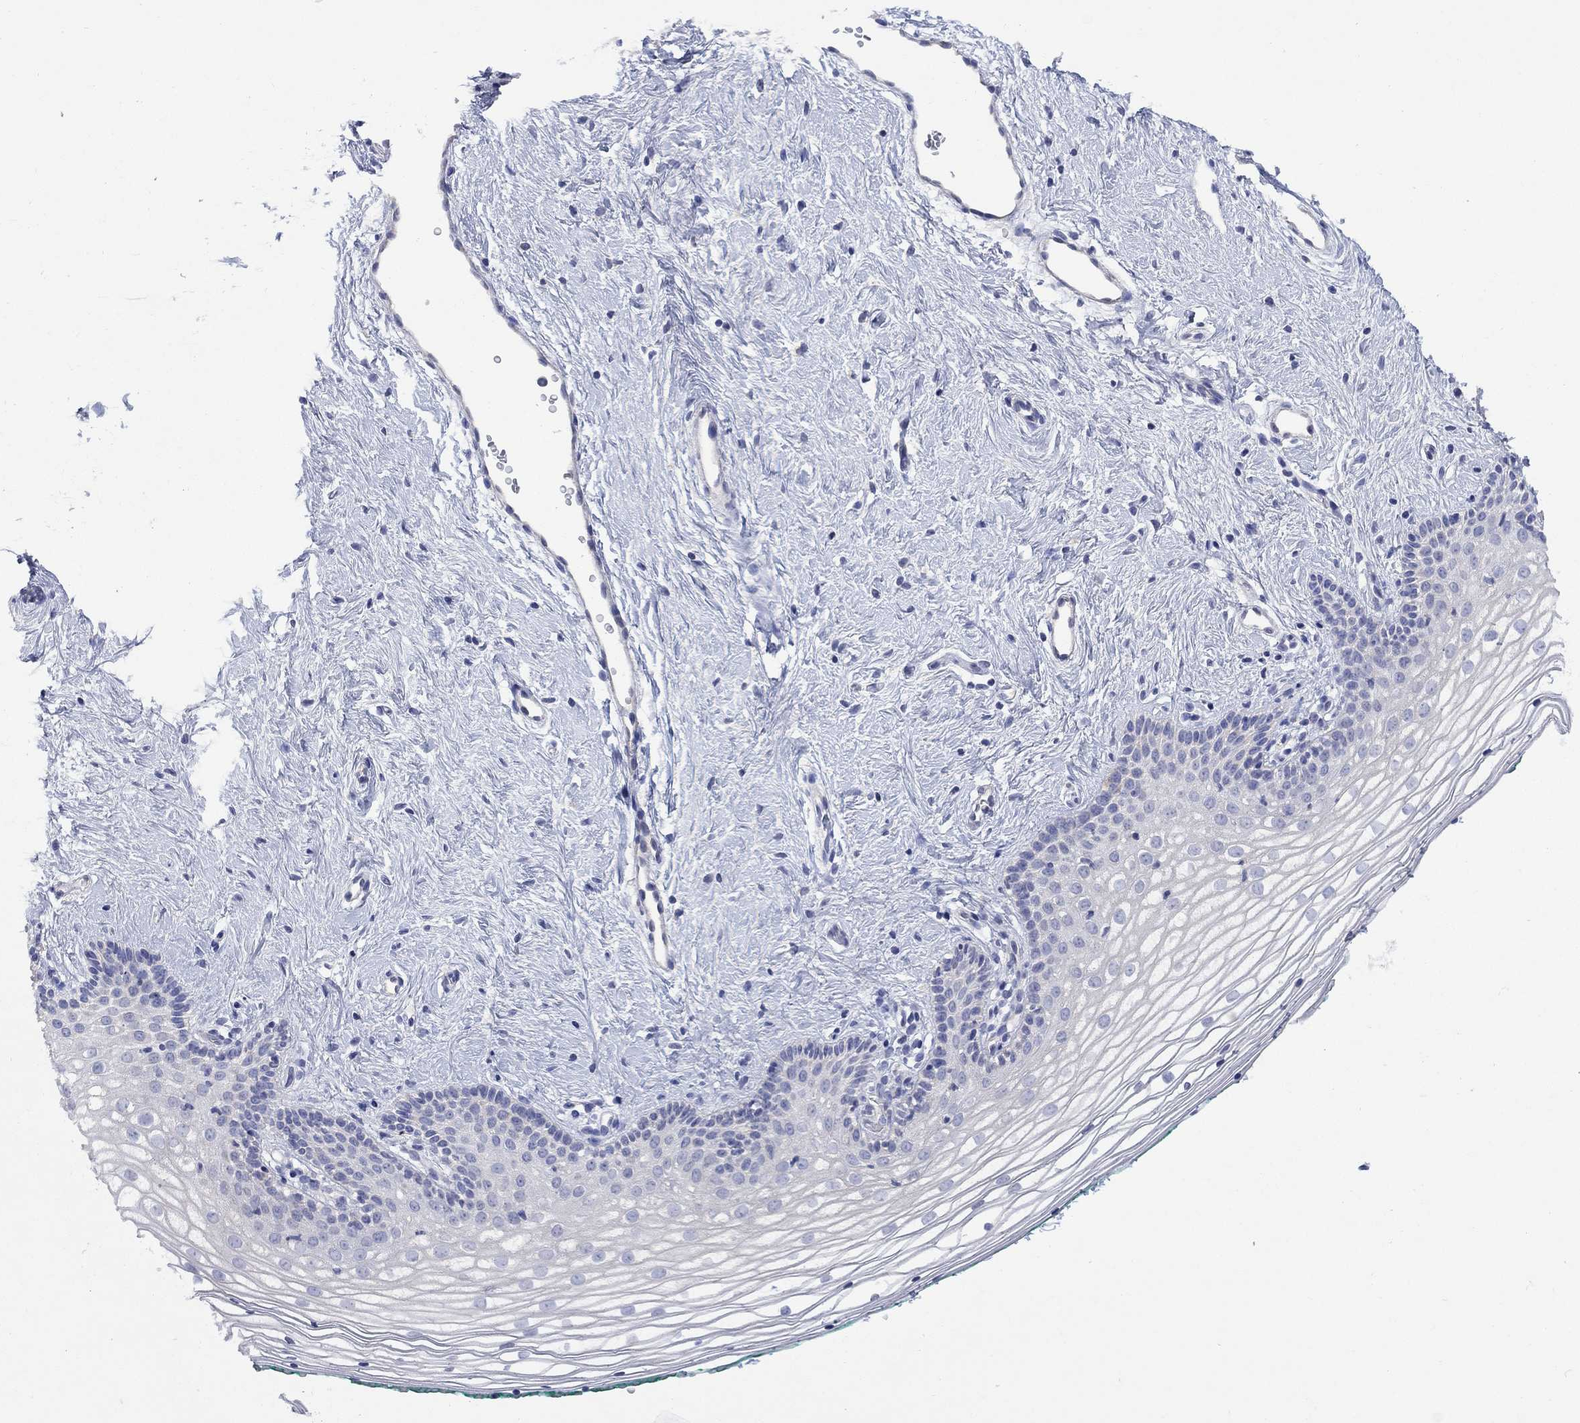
{"staining": {"intensity": "negative", "quantity": "none", "location": "none"}, "tissue": "vagina", "cell_type": "Squamous epithelial cells", "image_type": "normal", "snomed": [{"axis": "morphology", "description": "Normal tissue, NOS"}, {"axis": "topography", "description": "Vagina"}], "caption": "Histopathology image shows no protein expression in squamous epithelial cells of benign vagina.", "gene": "CLVS1", "patient": {"sex": "female", "age": 36}}